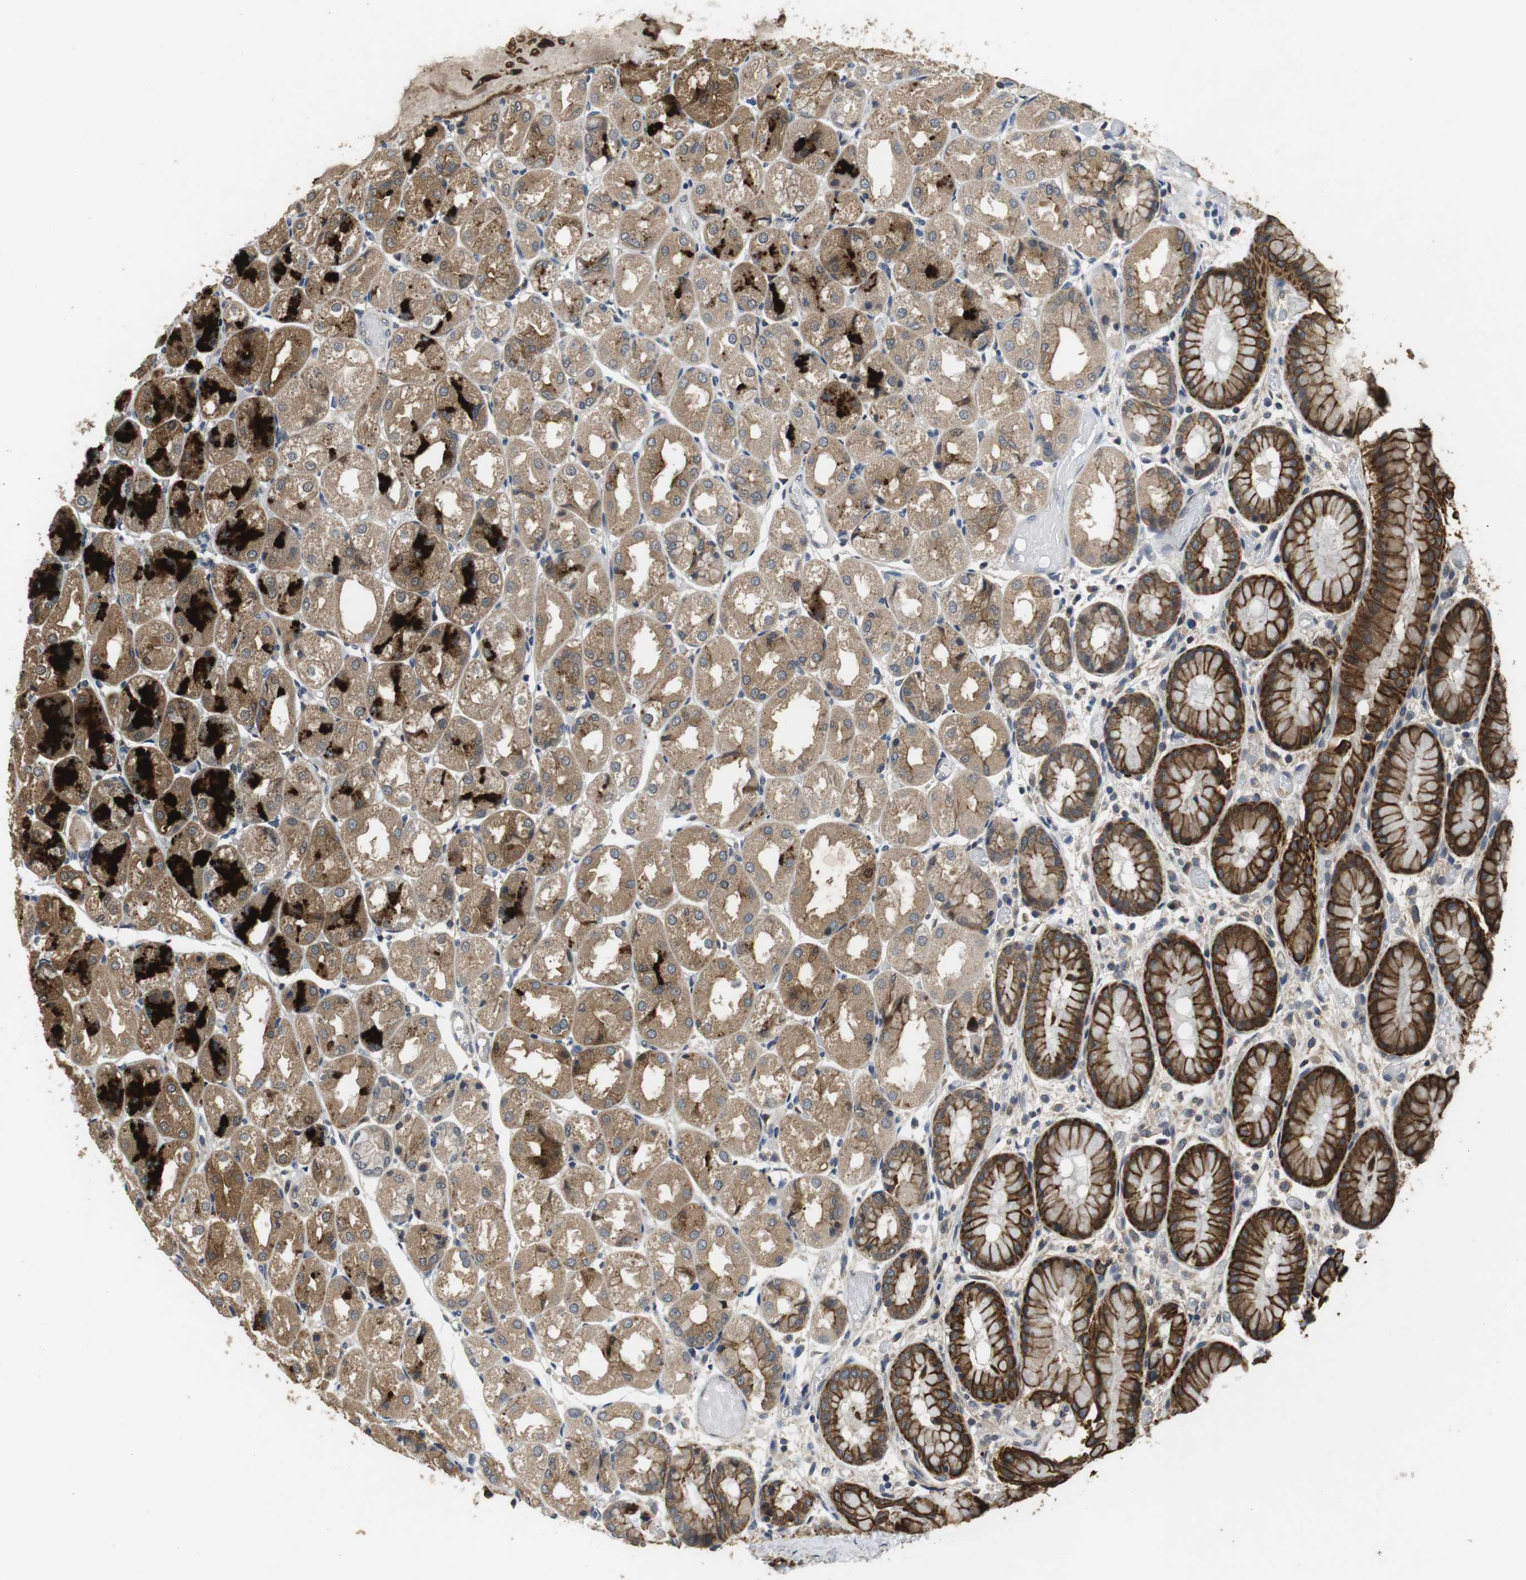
{"staining": {"intensity": "strong", "quantity": ">75%", "location": "cytoplasmic/membranous"}, "tissue": "stomach", "cell_type": "Glandular cells", "image_type": "normal", "snomed": [{"axis": "morphology", "description": "Normal tissue, NOS"}, {"axis": "topography", "description": "Stomach, upper"}], "caption": "The micrograph shows immunohistochemical staining of normal stomach. There is strong cytoplasmic/membranous staining is appreciated in about >75% of glandular cells. The protein of interest is stained brown, and the nuclei are stained in blue (DAB IHC with brightfield microscopy, high magnification).", "gene": "ADGRL3", "patient": {"sex": "male", "age": 72}}